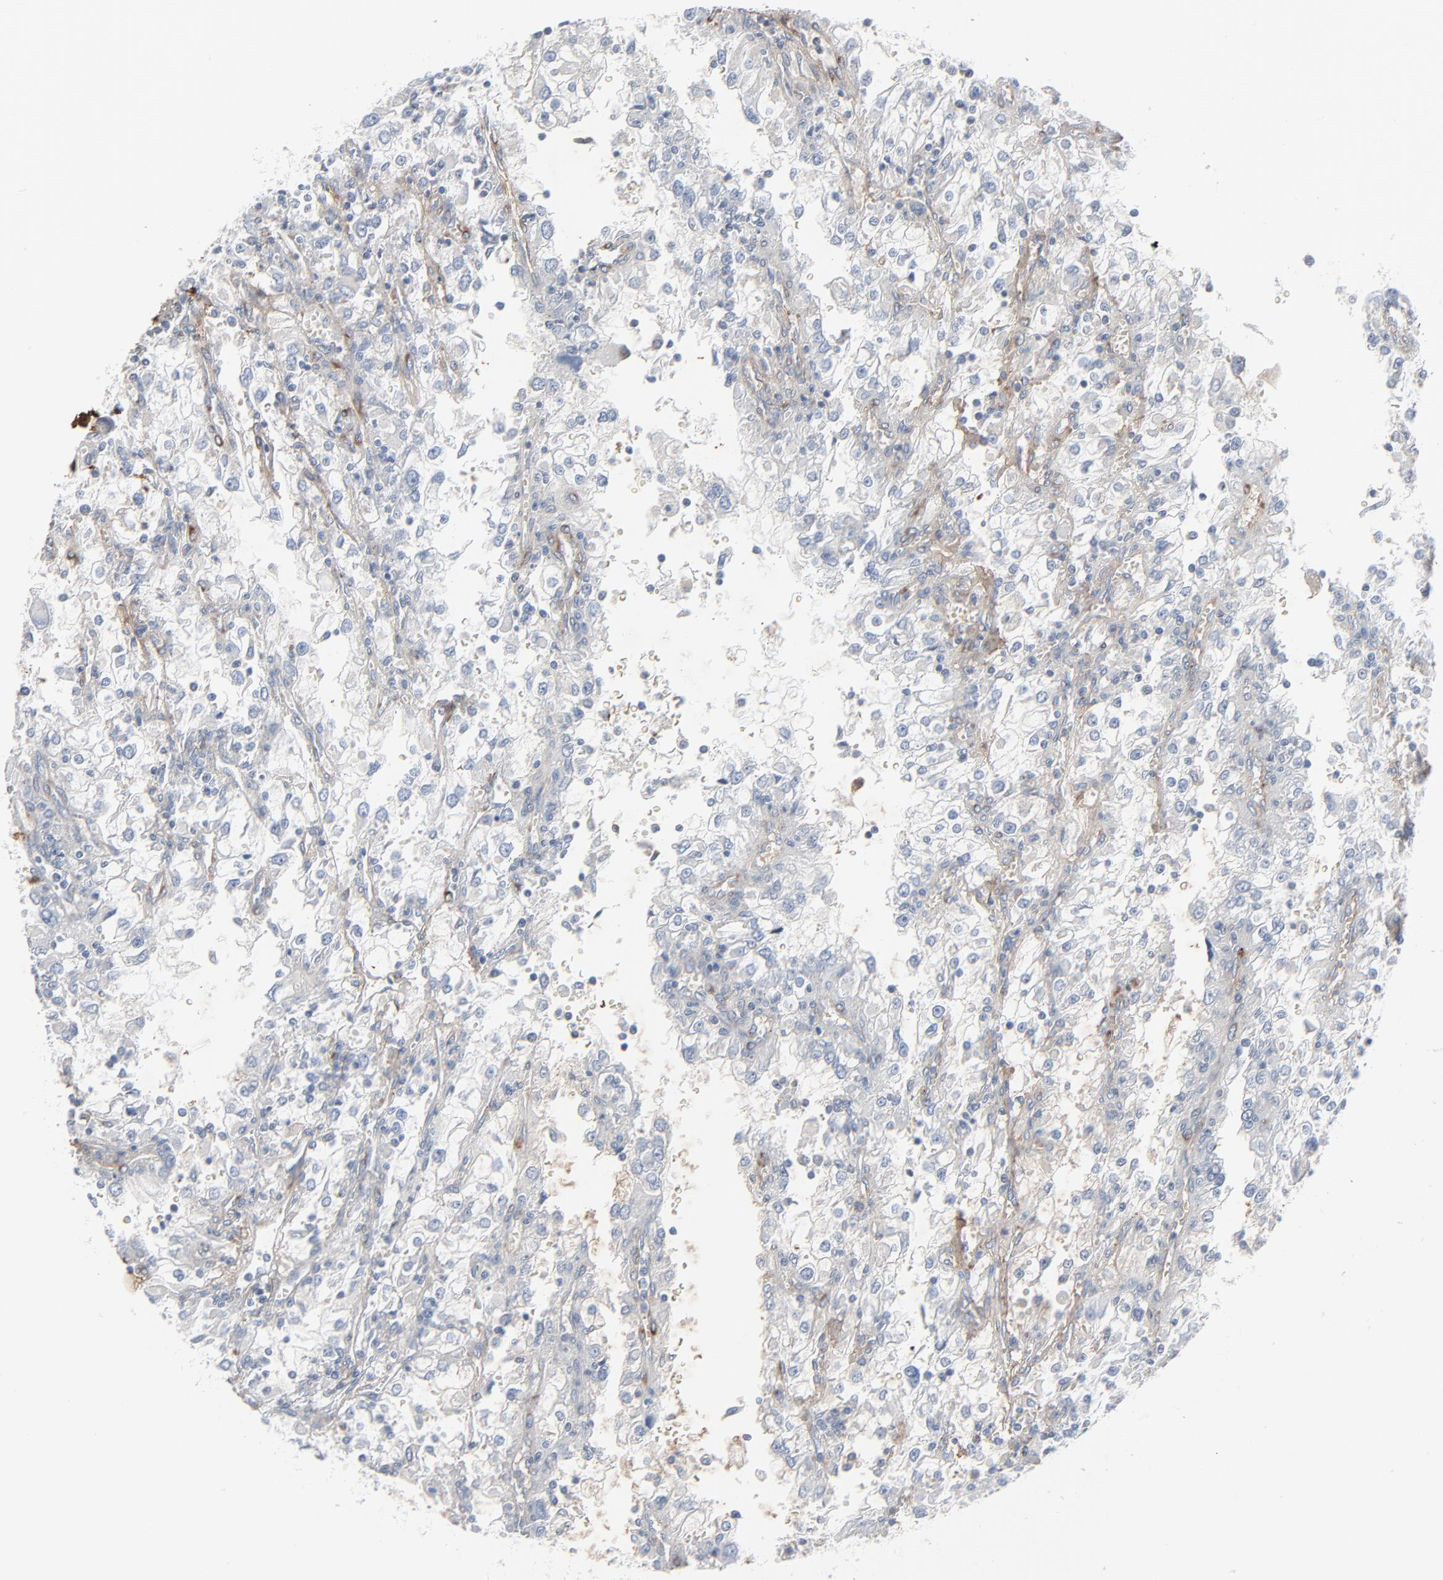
{"staining": {"intensity": "negative", "quantity": "none", "location": "none"}, "tissue": "renal cancer", "cell_type": "Tumor cells", "image_type": "cancer", "snomed": [{"axis": "morphology", "description": "Adenocarcinoma, NOS"}, {"axis": "topography", "description": "Kidney"}], "caption": "This histopathology image is of renal adenocarcinoma stained with immunohistochemistry to label a protein in brown with the nuclei are counter-stained blue. There is no staining in tumor cells.", "gene": "BGN", "patient": {"sex": "female", "age": 52}}